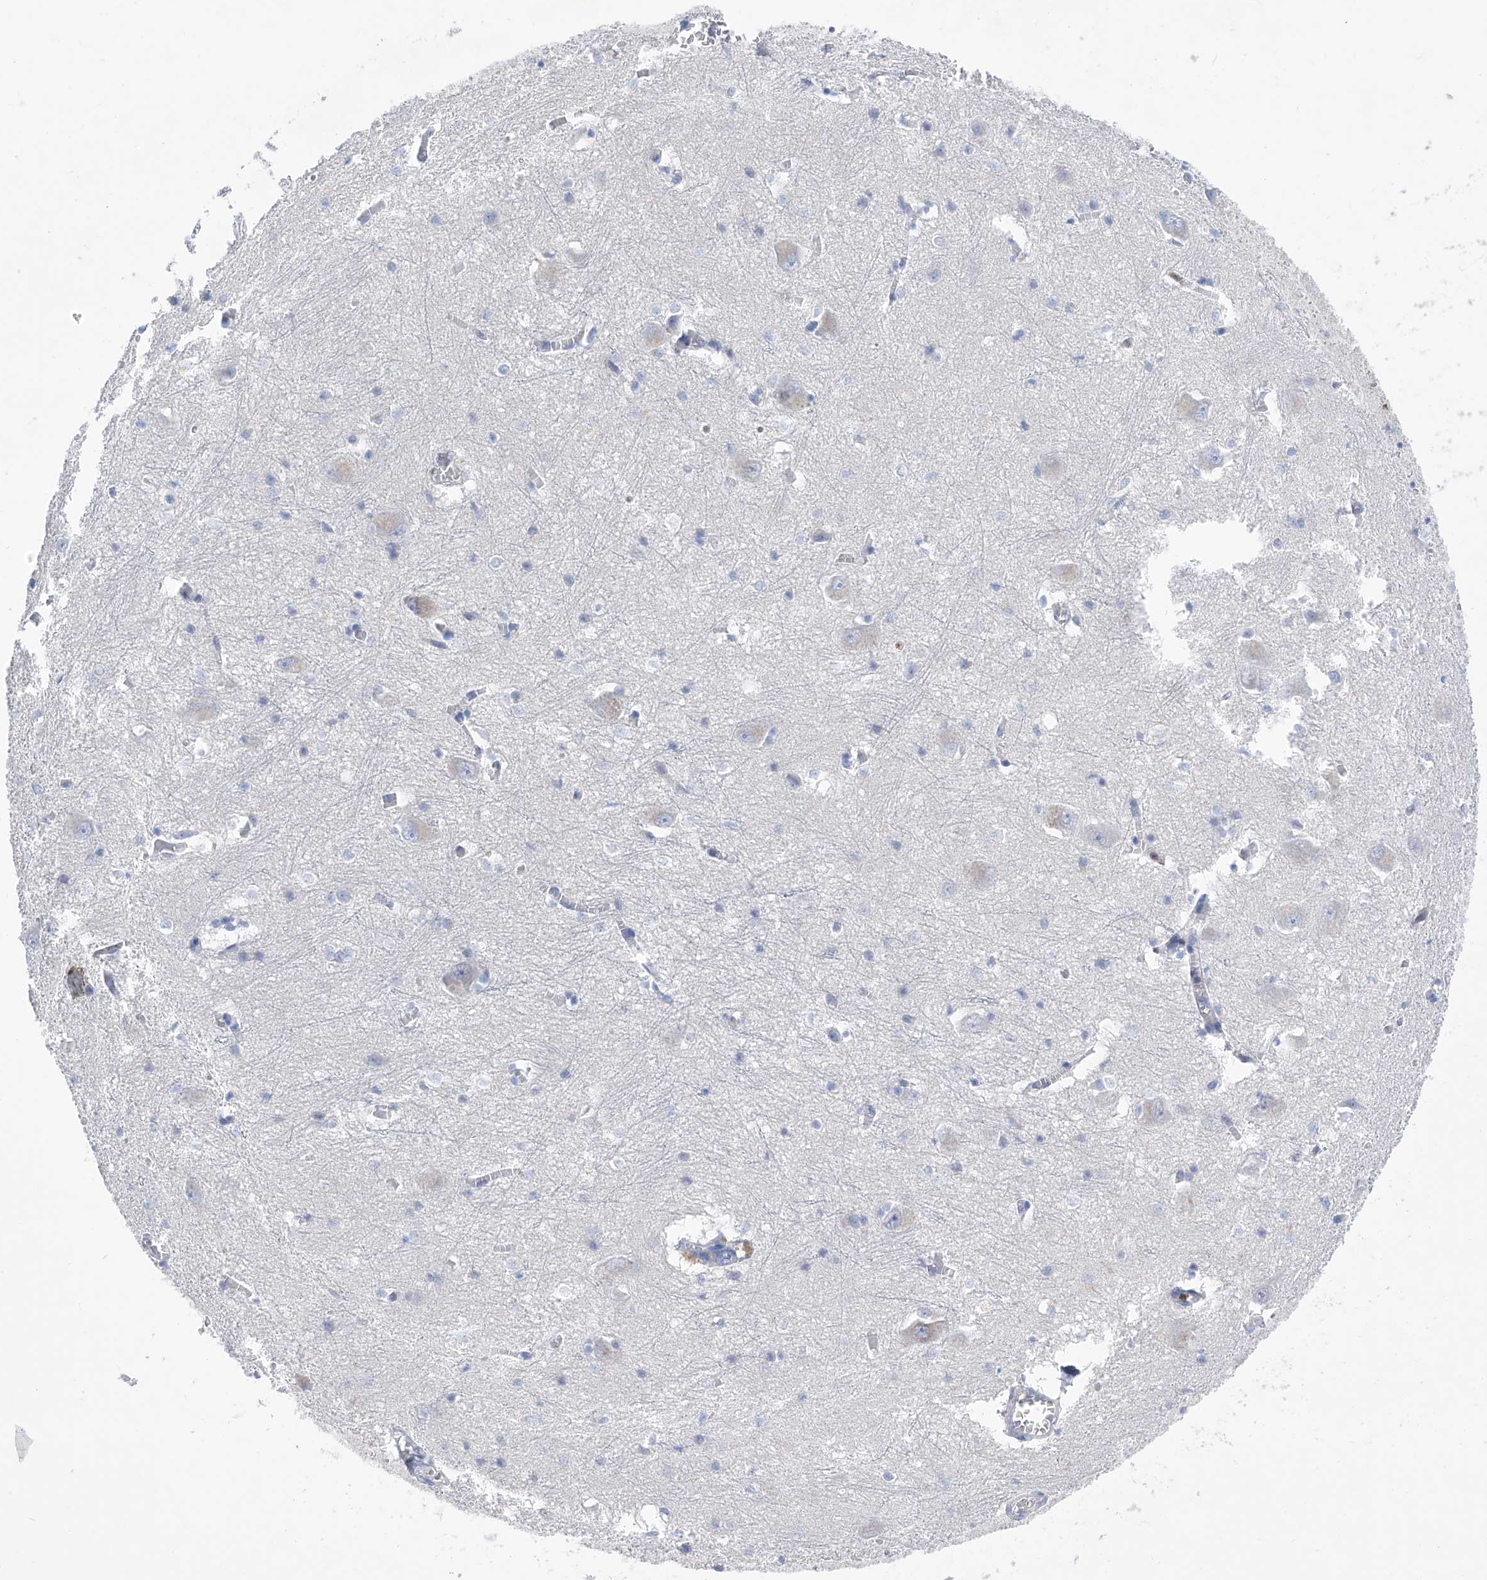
{"staining": {"intensity": "weak", "quantity": "<25%", "location": "nuclear"}, "tissue": "caudate", "cell_type": "Glial cells", "image_type": "normal", "snomed": [{"axis": "morphology", "description": "Normal tissue, NOS"}, {"axis": "topography", "description": "Lateral ventricle wall"}], "caption": "Glial cells are negative for protein expression in normal human caudate. (DAB (3,3'-diaminobenzidine) immunohistochemistry (IHC) with hematoxylin counter stain).", "gene": "PHF20", "patient": {"sex": "male", "age": 37}}